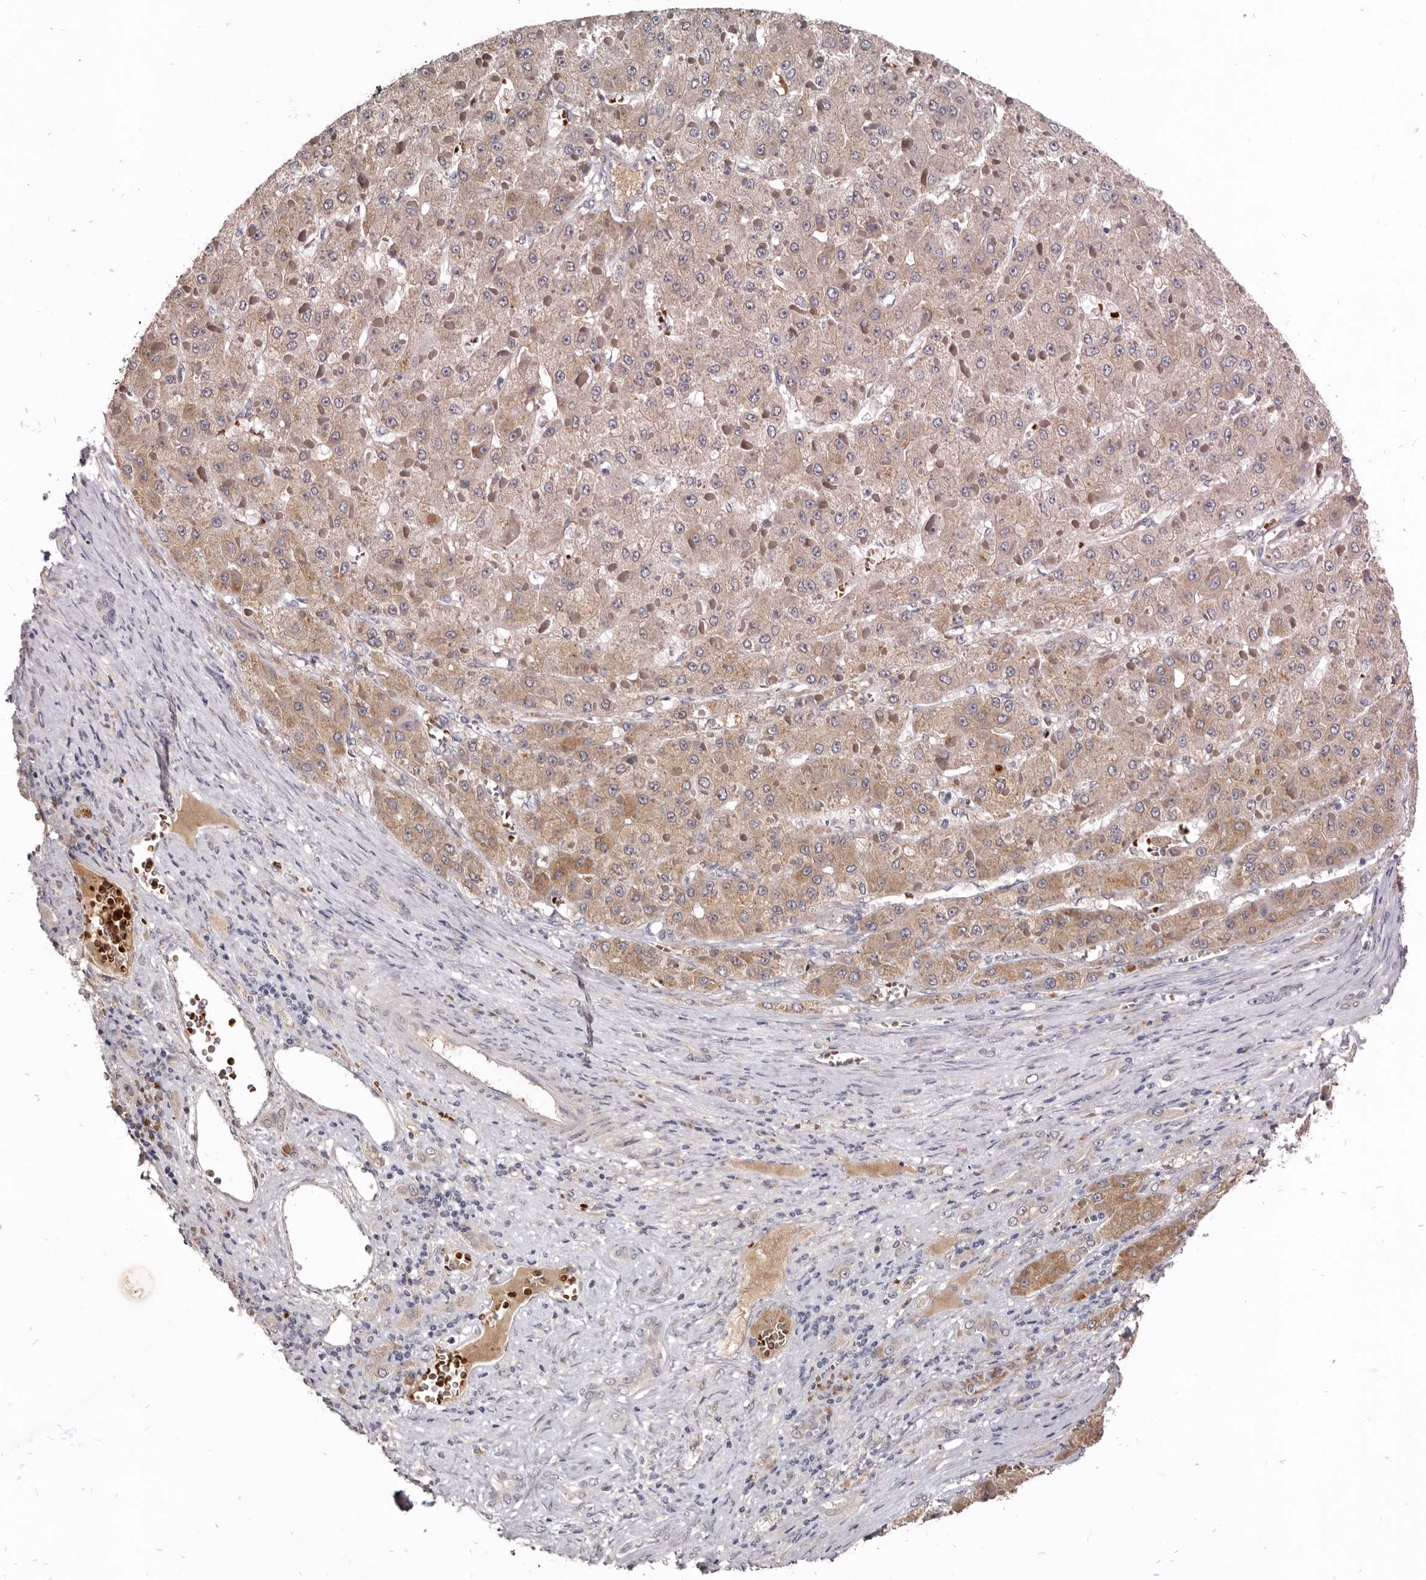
{"staining": {"intensity": "moderate", "quantity": ">75%", "location": "cytoplasmic/membranous"}, "tissue": "liver cancer", "cell_type": "Tumor cells", "image_type": "cancer", "snomed": [{"axis": "morphology", "description": "Carcinoma, Hepatocellular, NOS"}, {"axis": "topography", "description": "Liver"}], "caption": "Moderate cytoplasmic/membranous positivity is present in approximately >75% of tumor cells in liver cancer (hepatocellular carcinoma). The staining was performed using DAB (3,3'-diaminobenzidine) to visualize the protein expression in brown, while the nuclei were stained in blue with hematoxylin (Magnification: 20x).", "gene": "NENF", "patient": {"sex": "female", "age": 73}}